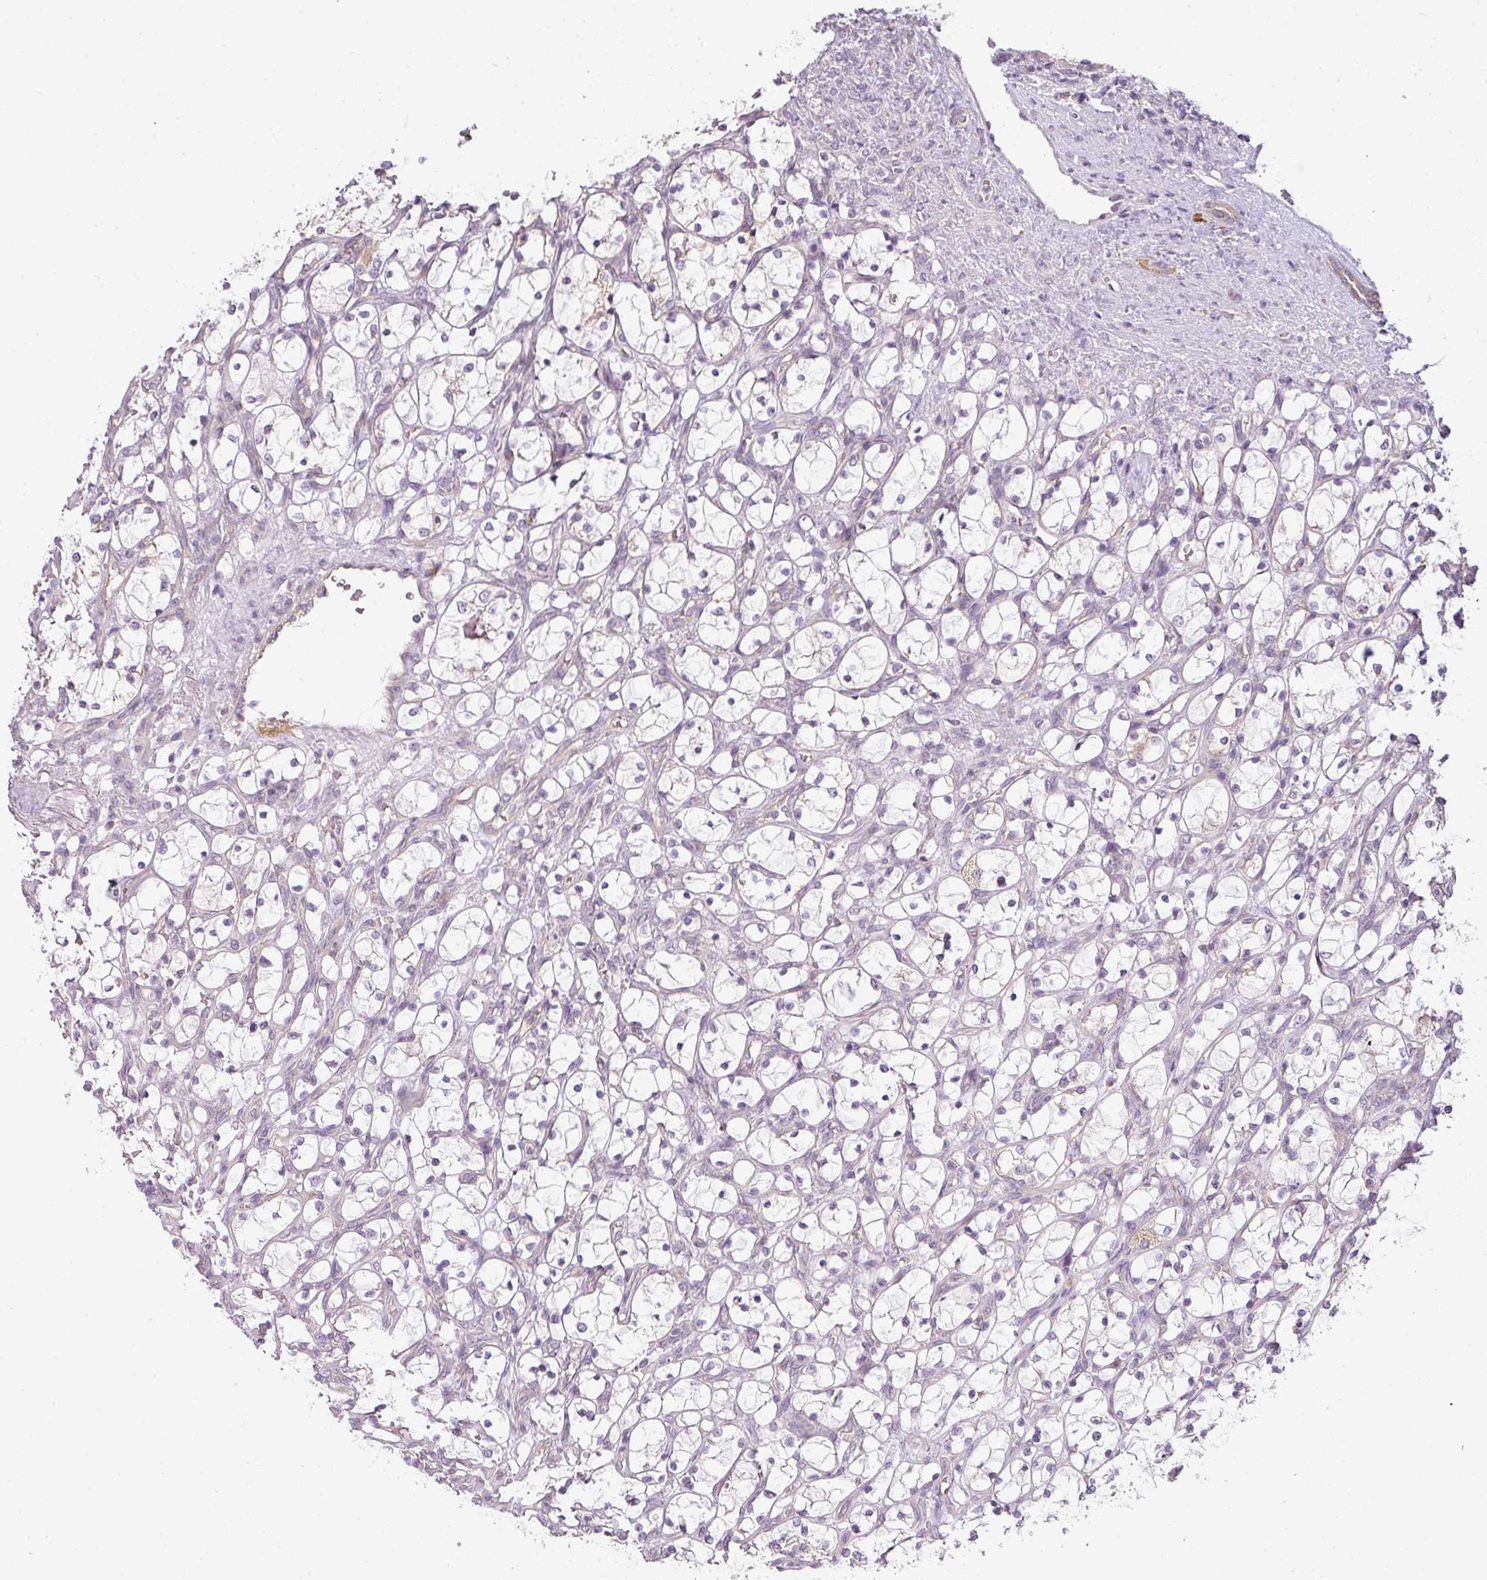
{"staining": {"intensity": "negative", "quantity": "none", "location": "none"}, "tissue": "renal cancer", "cell_type": "Tumor cells", "image_type": "cancer", "snomed": [{"axis": "morphology", "description": "Adenocarcinoma, NOS"}, {"axis": "topography", "description": "Kidney"}], "caption": "Renal adenocarcinoma was stained to show a protein in brown. There is no significant positivity in tumor cells.", "gene": "LY75", "patient": {"sex": "female", "age": 69}}